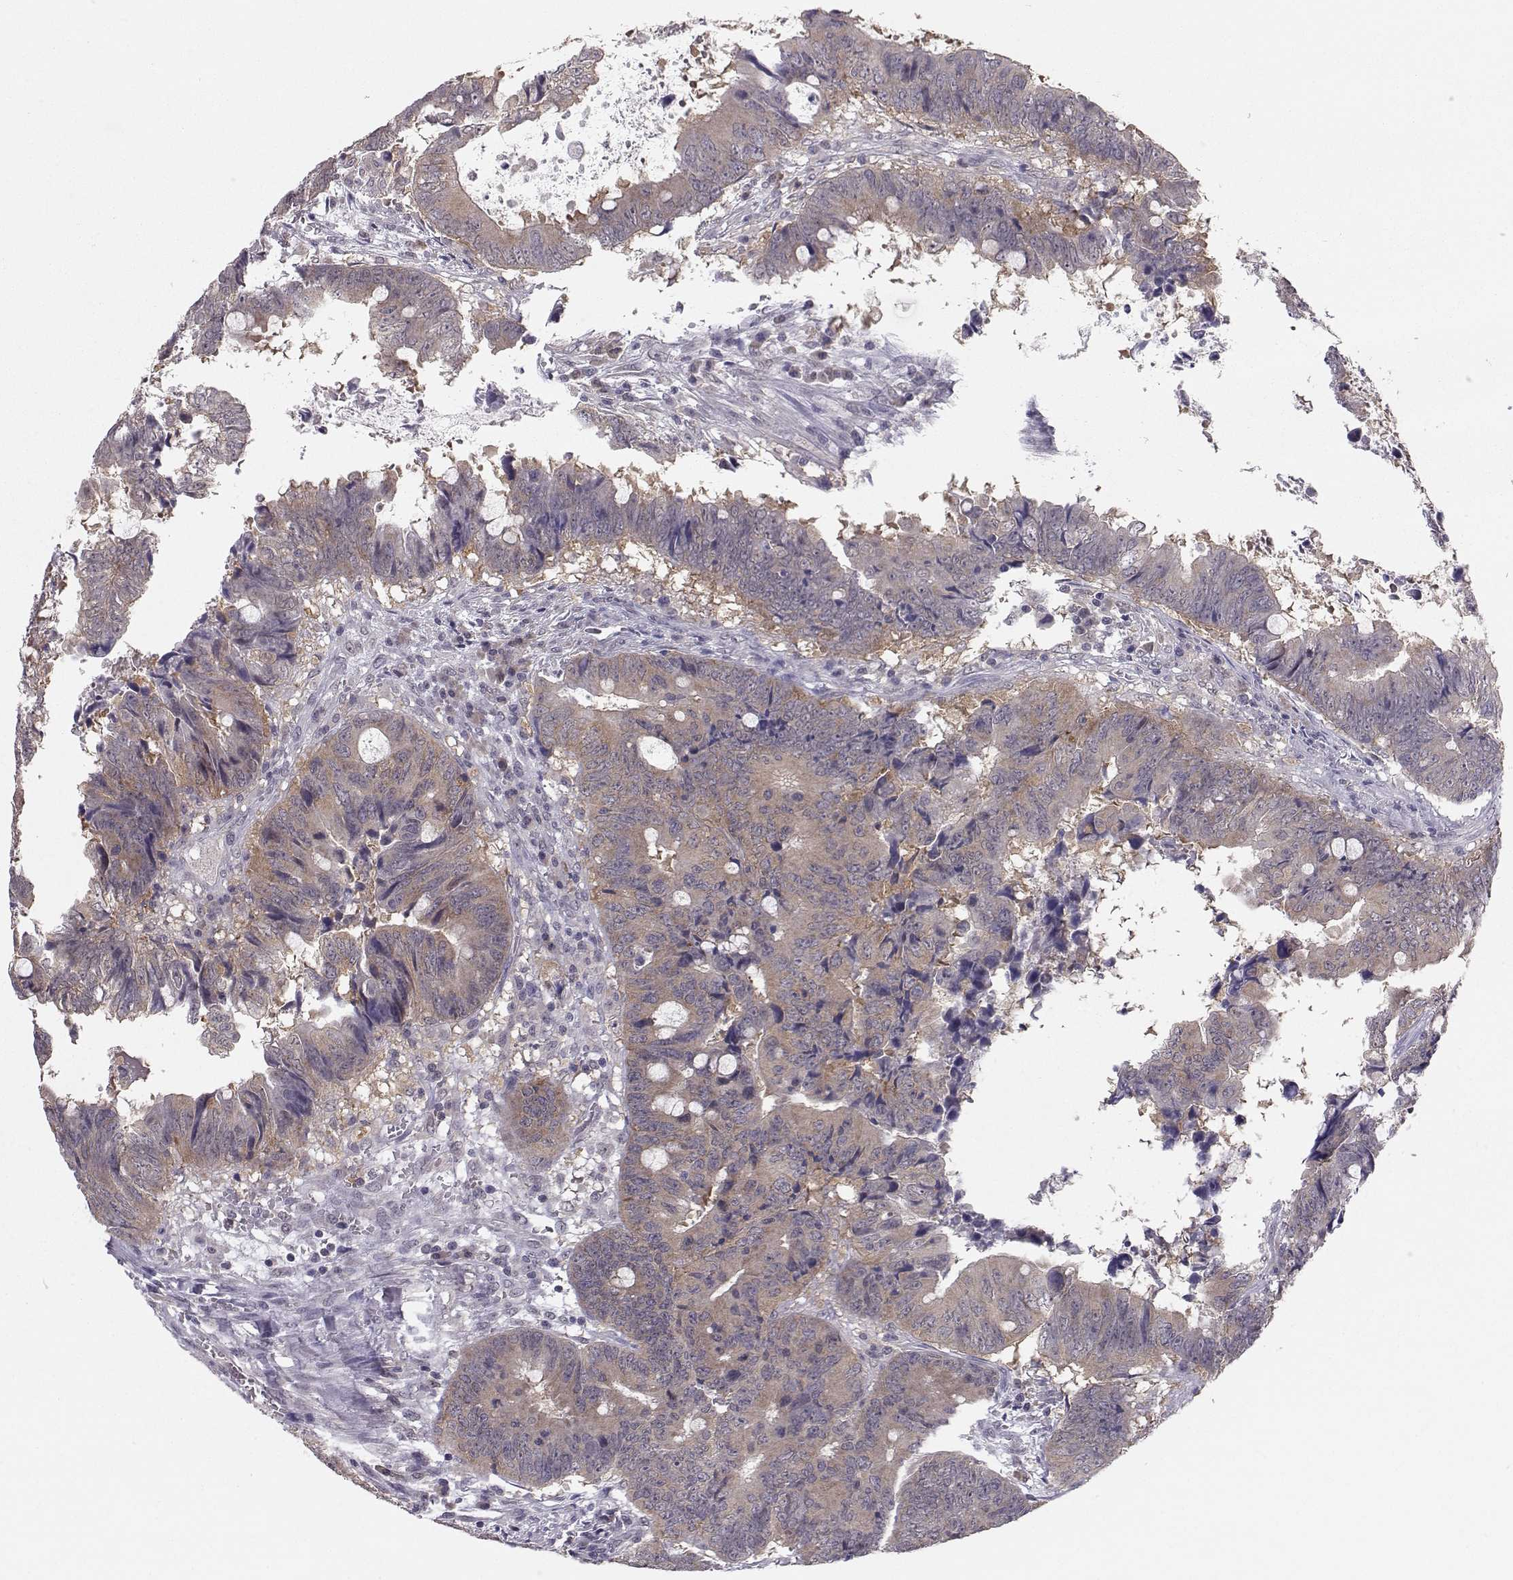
{"staining": {"intensity": "weak", "quantity": ">75%", "location": "cytoplasmic/membranous"}, "tissue": "colorectal cancer", "cell_type": "Tumor cells", "image_type": "cancer", "snomed": [{"axis": "morphology", "description": "Adenocarcinoma, NOS"}, {"axis": "topography", "description": "Colon"}], "caption": "DAB (3,3'-diaminobenzidine) immunohistochemical staining of colorectal cancer exhibits weak cytoplasmic/membranous protein expression in approximately >75% of tumor cells.", "gene": "KIF13B", "patient": {"sex": "female", "age": 82}}